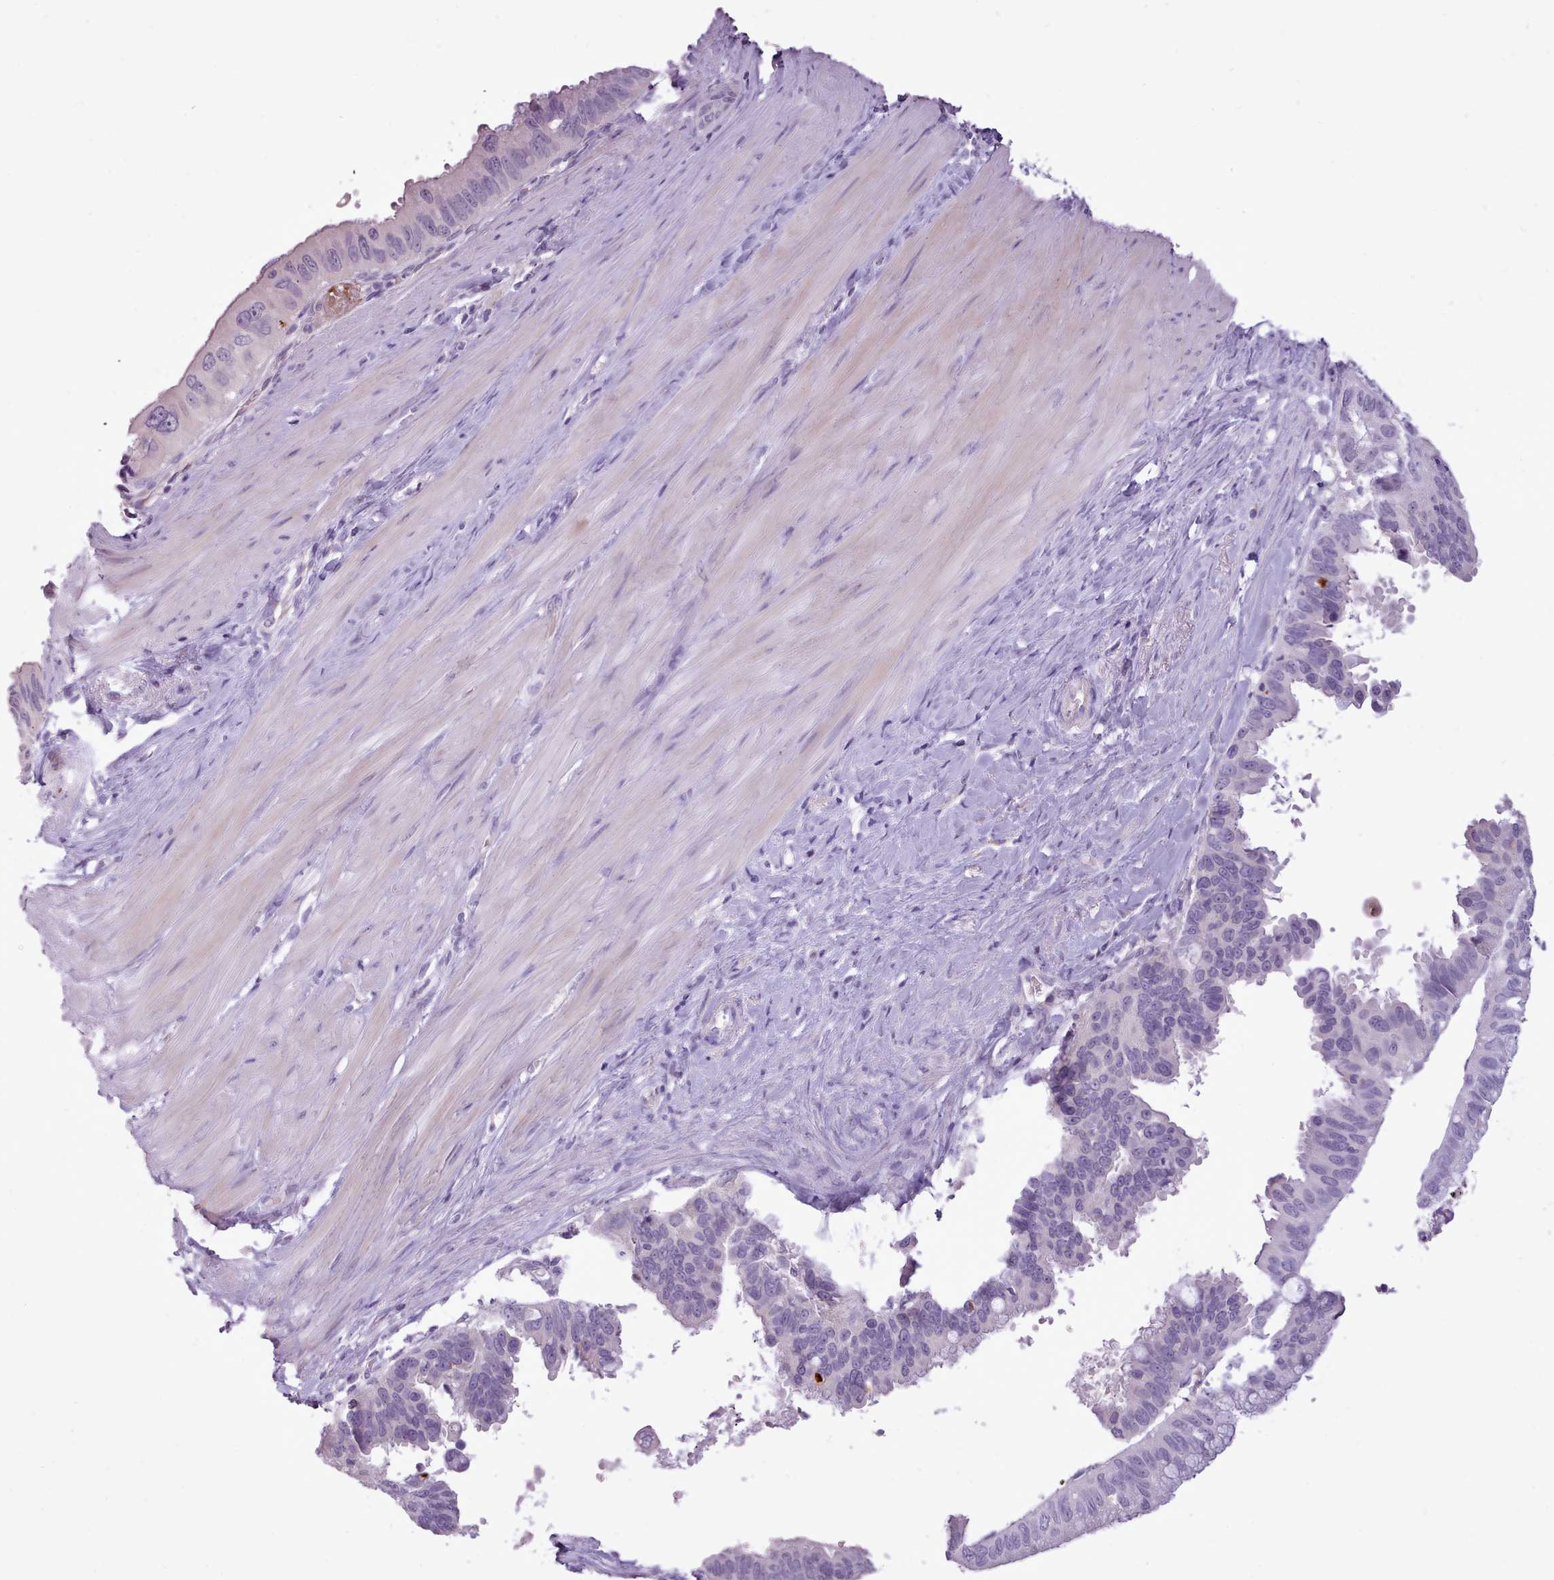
{"staining": {"intensity": "negative", "quantity": "none", "location": "none"}, "tissue": "pancreatic cancer", "cell_type": "Tumor cells", "image_type": "cancer", "snomed": [{"axis": "morphology", "description": "Inflammation, NOS"}, {"axis": "morphology", "description": "Adenocarcinoma, NOS"}, {"axis": "topography", "description": "Pancreas"}], "caption": "Immunohistochemistry histopathology image of neoplastic tissue: pancreatic cancer stained with DAB (3,3'-diaminobenzidine) displays no significant protein staining in tumor cells.", "gene": "ATRAID", "patient": {"sex": "female", "age": 56}}